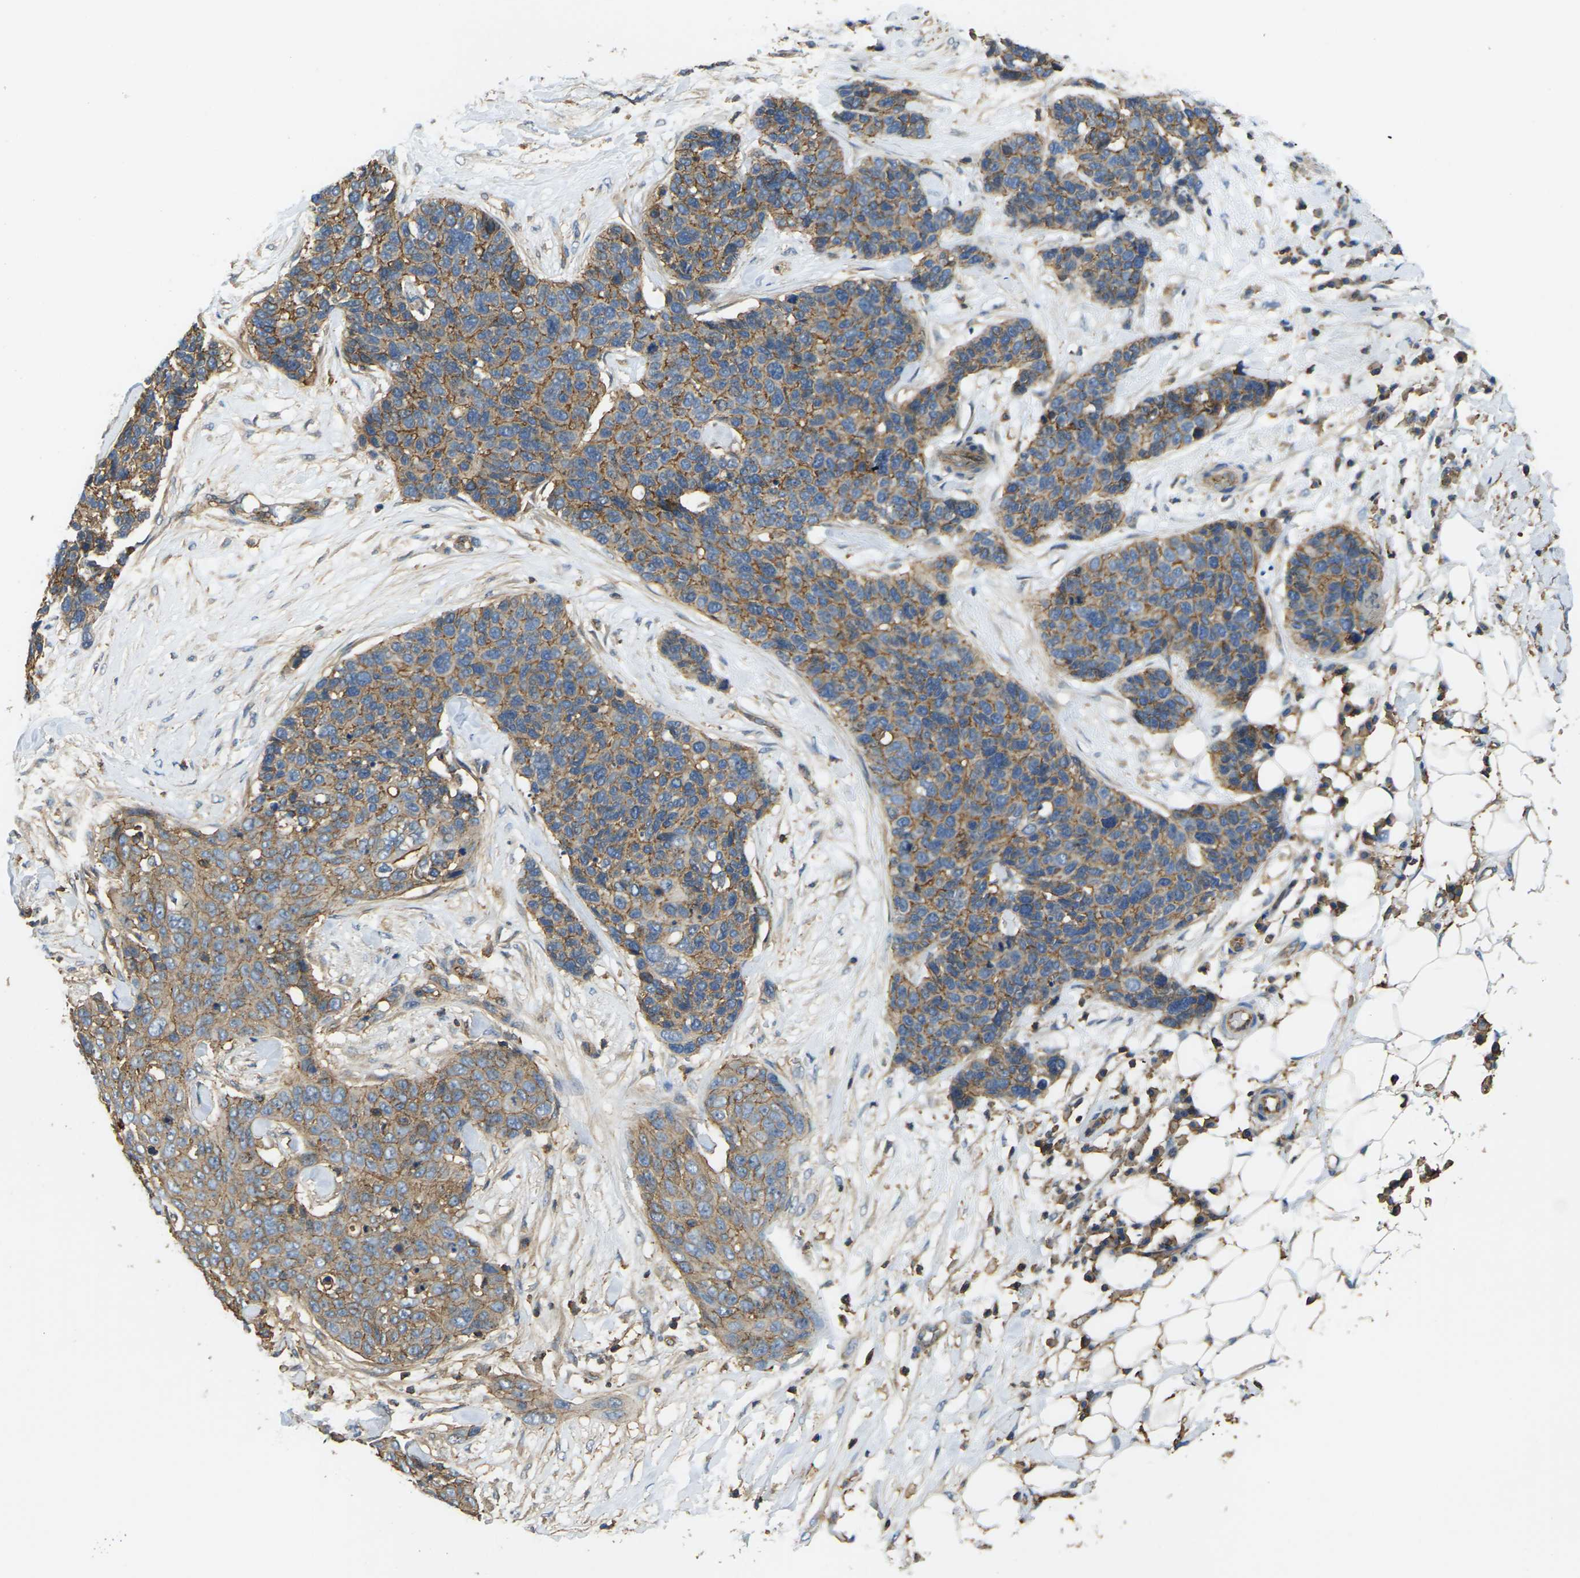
{"staining": {"intensity": "moderate", "quantity": ">75%", "location": "cytoplasmic/membranous"}, "tissue": "skin cancer", "cell_type": "Tumor cells", "image_type": "cancer", "snomed": [{"axis": "morphology", "description": "Squamous cell carcinoma in situ, NOS"}, {"axis": "morphology", "description": "Squamous cell carcinoma, NOS"}, {"axis": "topography", "description": "Skin"}], "caption": "This histopathology image displays squamous cell carcinoma in situ (skin) stained with immunohistochemistry (IHC) to label a protein in brown. The cytoplasmic/membranous of tumor cells show moderate positivity for the protein. Nuclei are counter-stained blue.", "gene": "IQGAP1", "patient": {"sex": "male", "age": 93}}